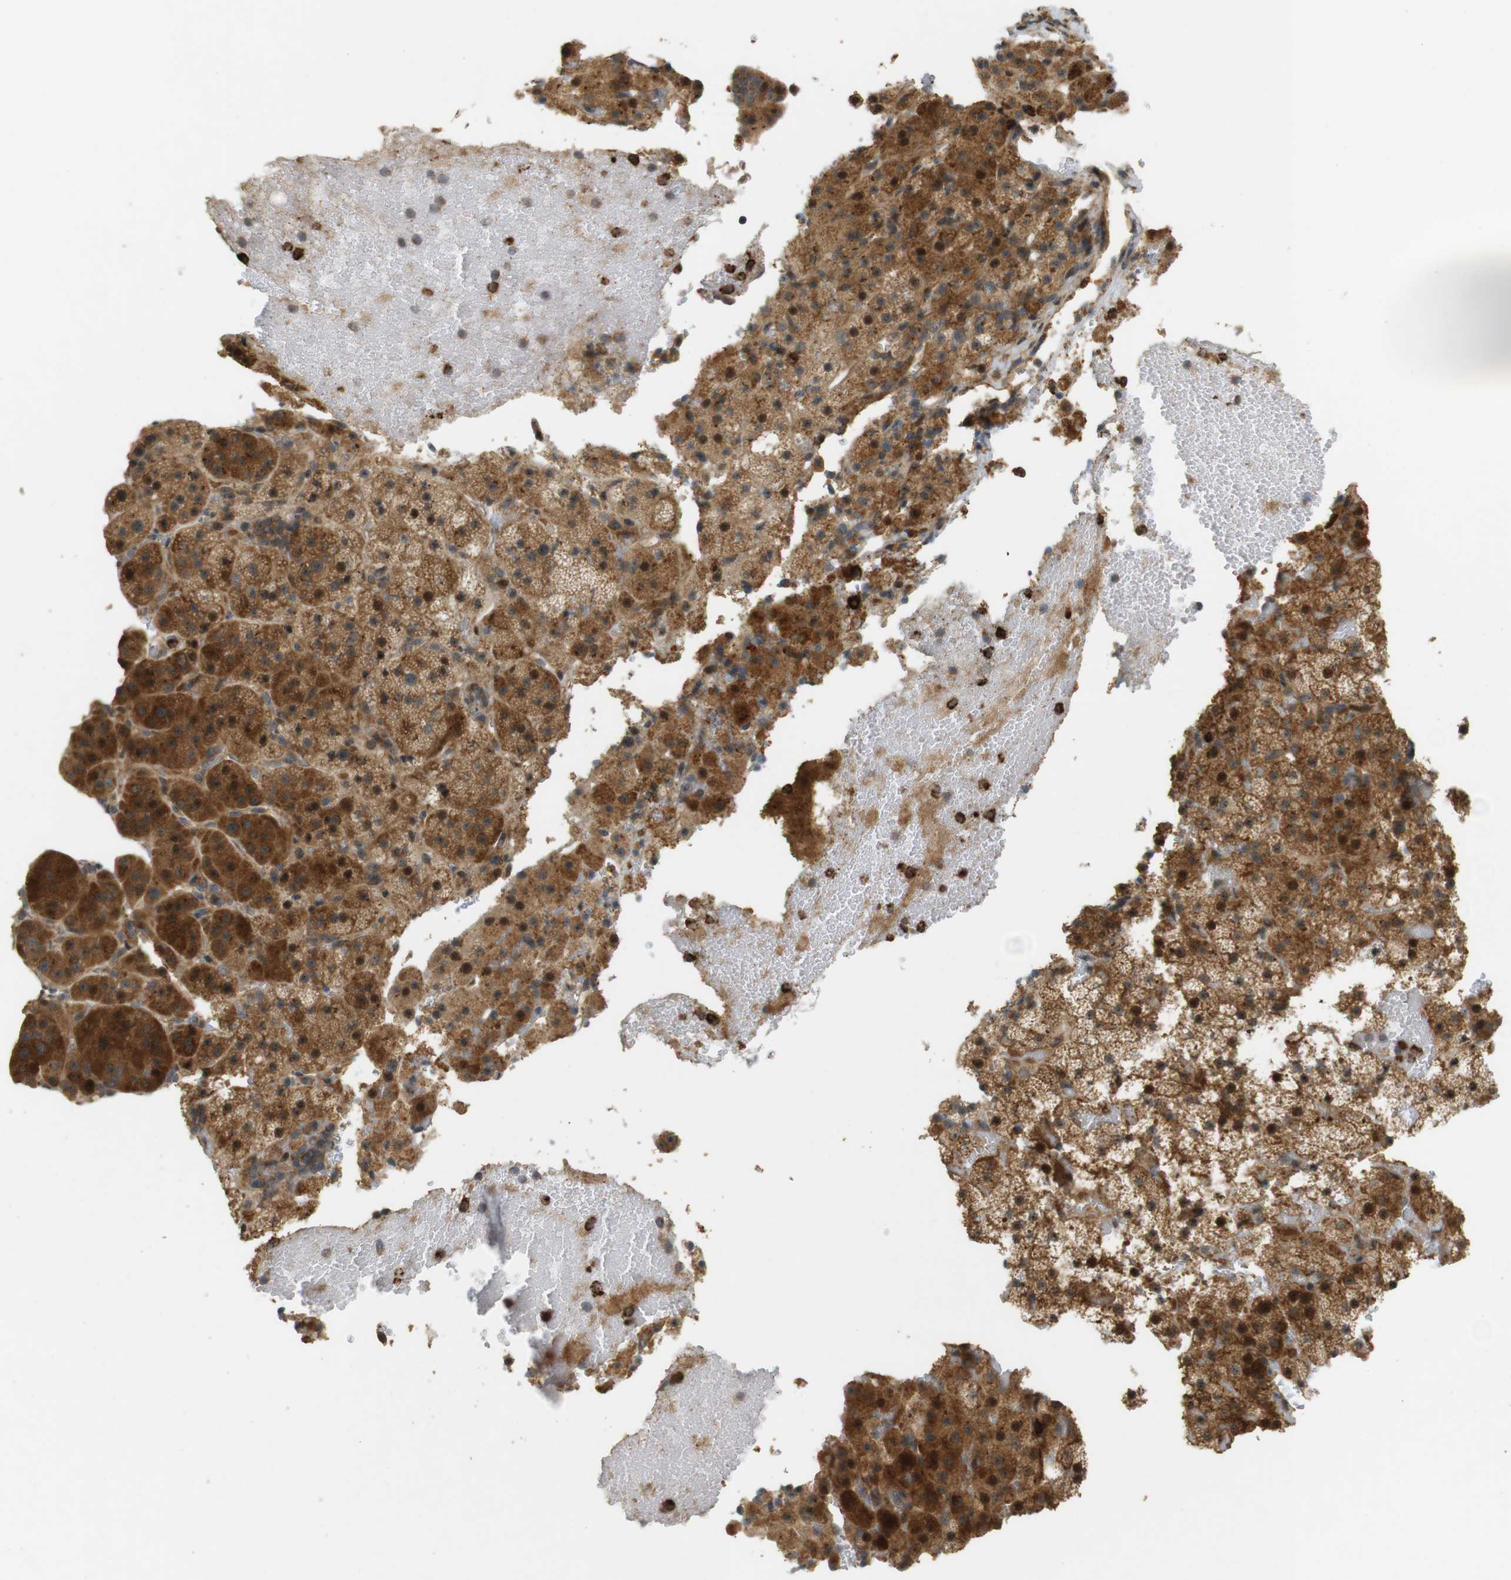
{"staining": {"intensity": "strong", "quantity": "25%-75%", "location": "cytoplasmic/membranous,nuclear"}, "tissue": "adrenal gland", "cell_type": "Glandular cells", "image_type": "normal", "snomed": [{"axis": "morphology", "description": "Normal tissue, NOS"}, {"axis": "topography", "description": "Adrenal gland"}], "caption": "IHC image of benign adrenal gland stained for a protein (brown), which reveals high levels of strong cytoplasmic/membranous,nuclear expression in approximately 25%-75% of glandular cells.", "gene": "TMX3", "patient": {"sex": "female", "age": 59}}